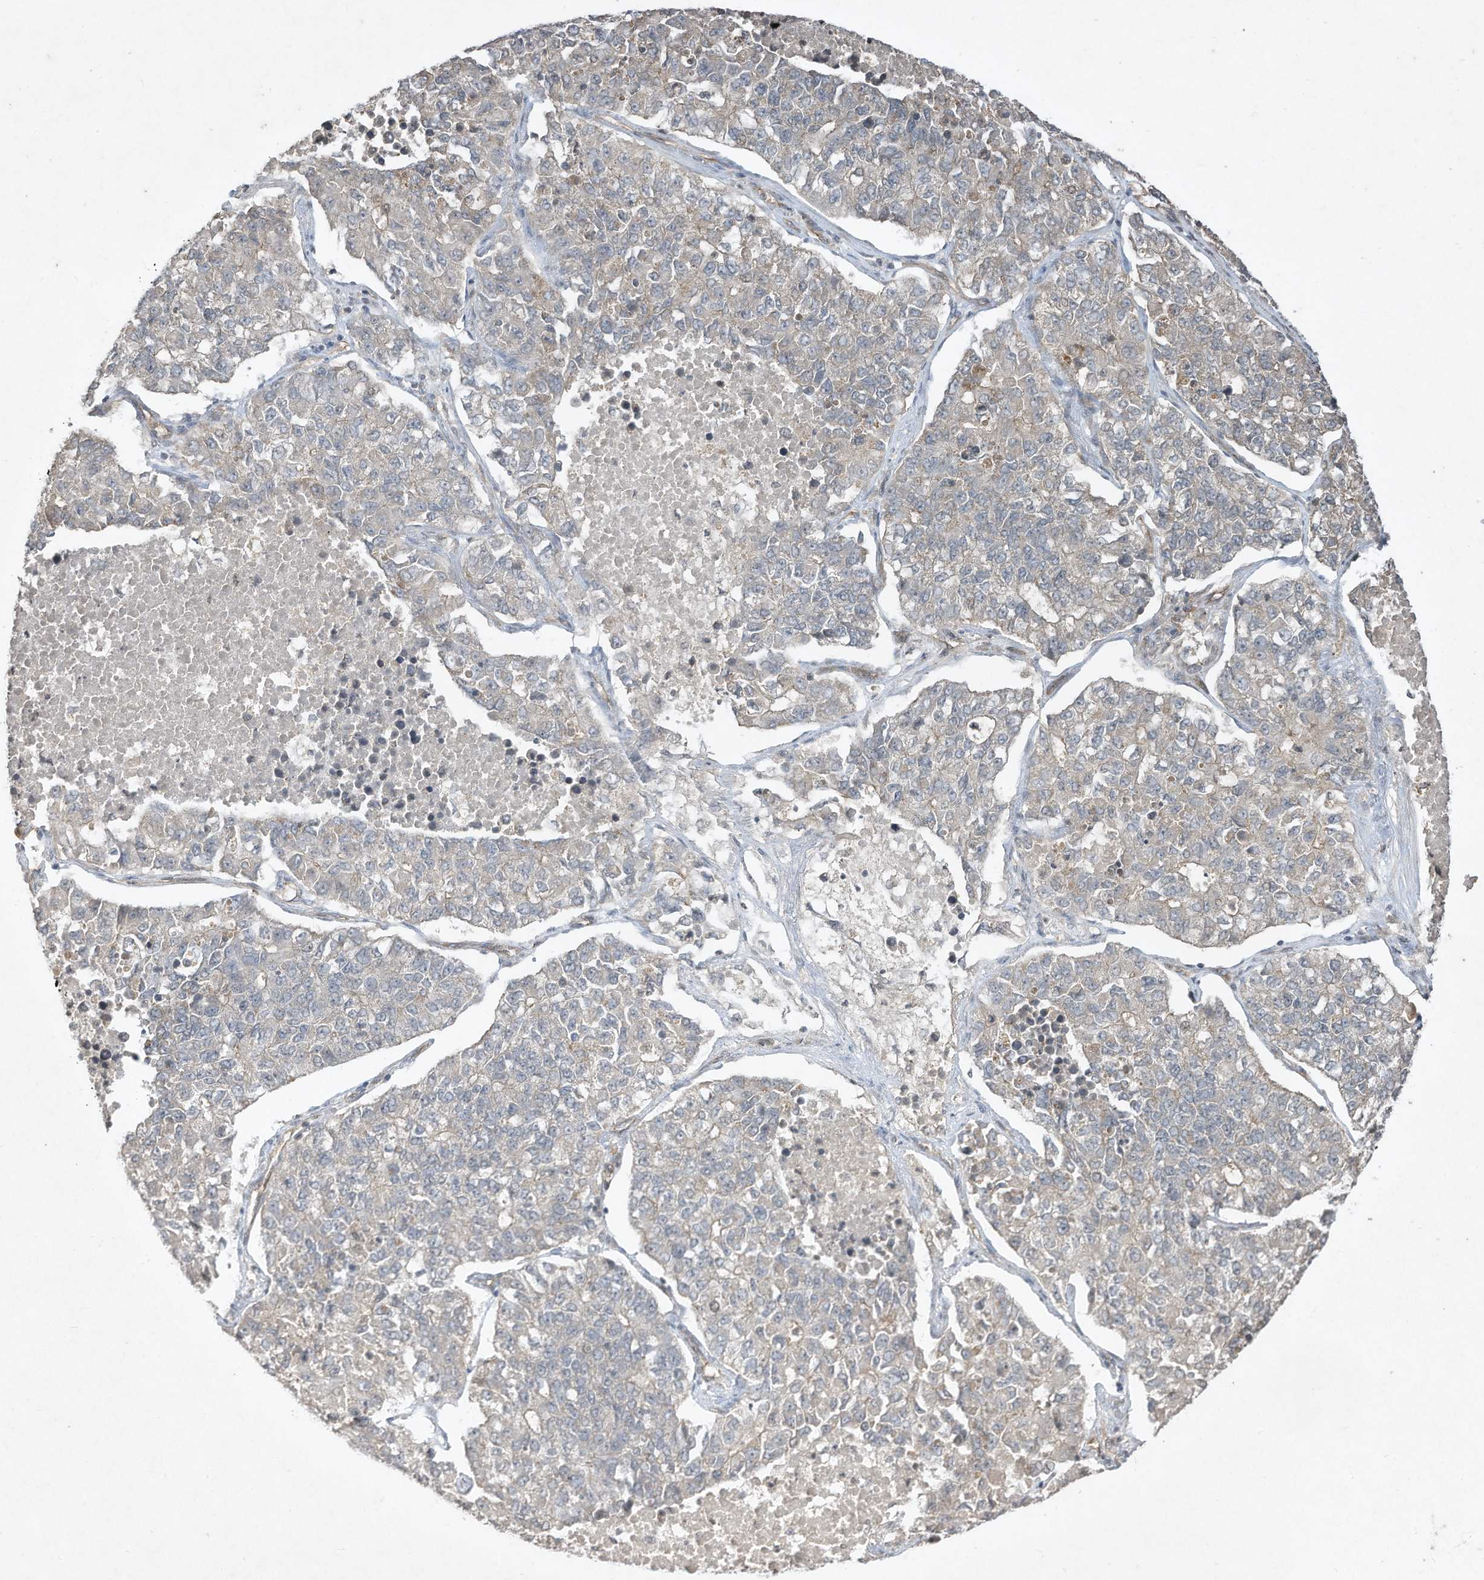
{"staining": {"intensity": "negative", "quantity": "none", "location": "none"}, "tissue": "lung cancer", "cell_type": "Tumor cells", "image_type": "cancer", "snomed": [{"axis": "morphology", "description": "Adenocarcinoma, NOS"}, {"axis": "topography", "description": "Lung"}], "caption": "Human lung adenocarcinoma stained for a protein using immunohistochemistry (IHC) displays no expression in tumor cells.", "gene": "MATN2", "patient": {"sex": "male", "age": 49}}